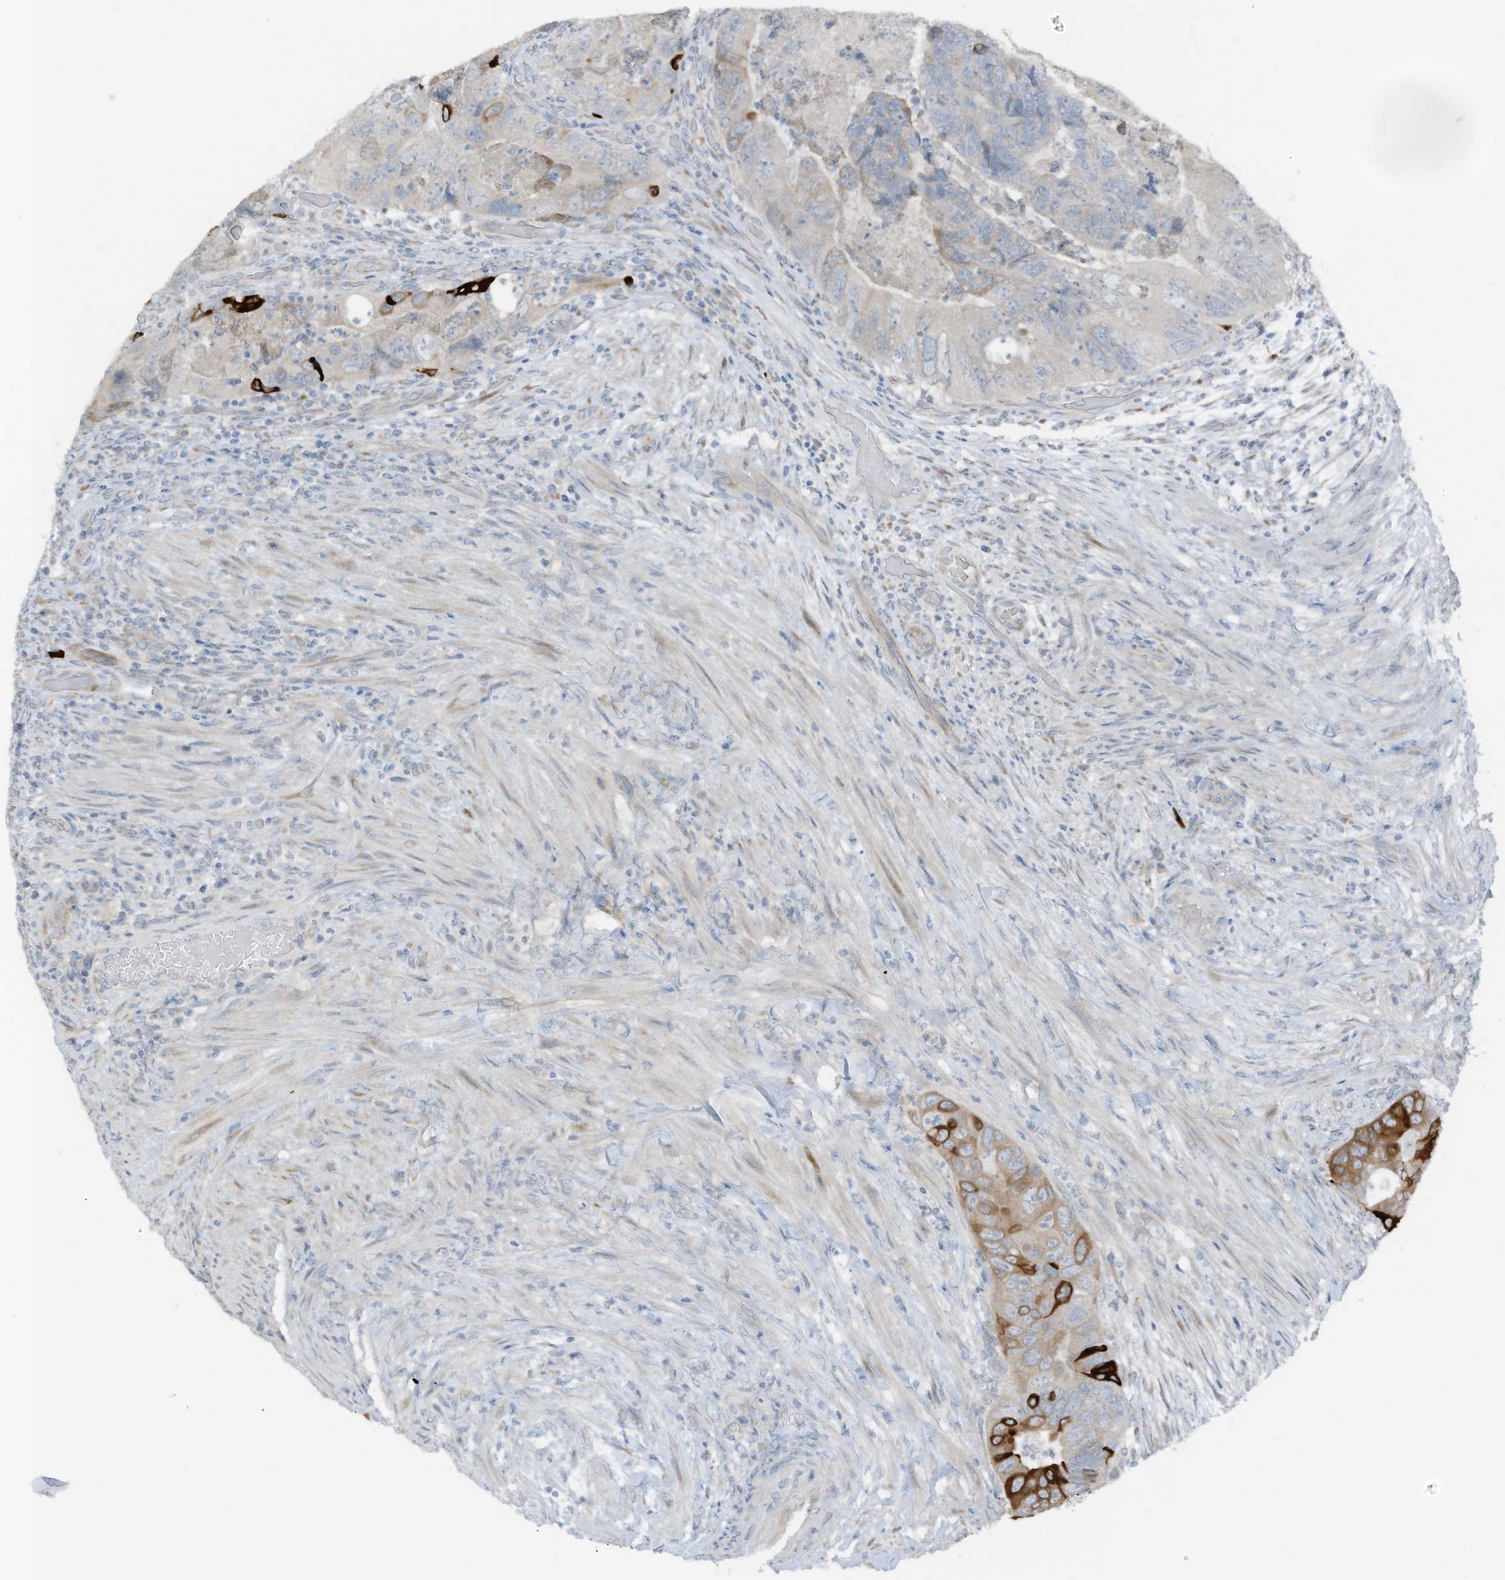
{"staining": {"intensity": "strong", "quantity": "<25%", "location": "cytoplasmic/membranous"}, "tissue": "colorectal cancer", "cell_type": "Tumor cells", "image_type": "cancer", "snomed": [{"axis": "morphology", "description": "Adenocarcinoma, NOS"}, {"axis": "topography", "description": "Rectum"}], "caption": "Immunohistochemical staining of colorectal cancer (adenocarcinoma) shows strong cytoplasmic/membranous protein expression in about <25% of tumor cells. (Stains: DAB (3,3'-diaminobenzidine) in brown, nuclei in blue, Microscopy: brightfield microscopy at high magnification).", "gene": "ARHGEF33", "patient": {"sex": "male", "age": 63}}